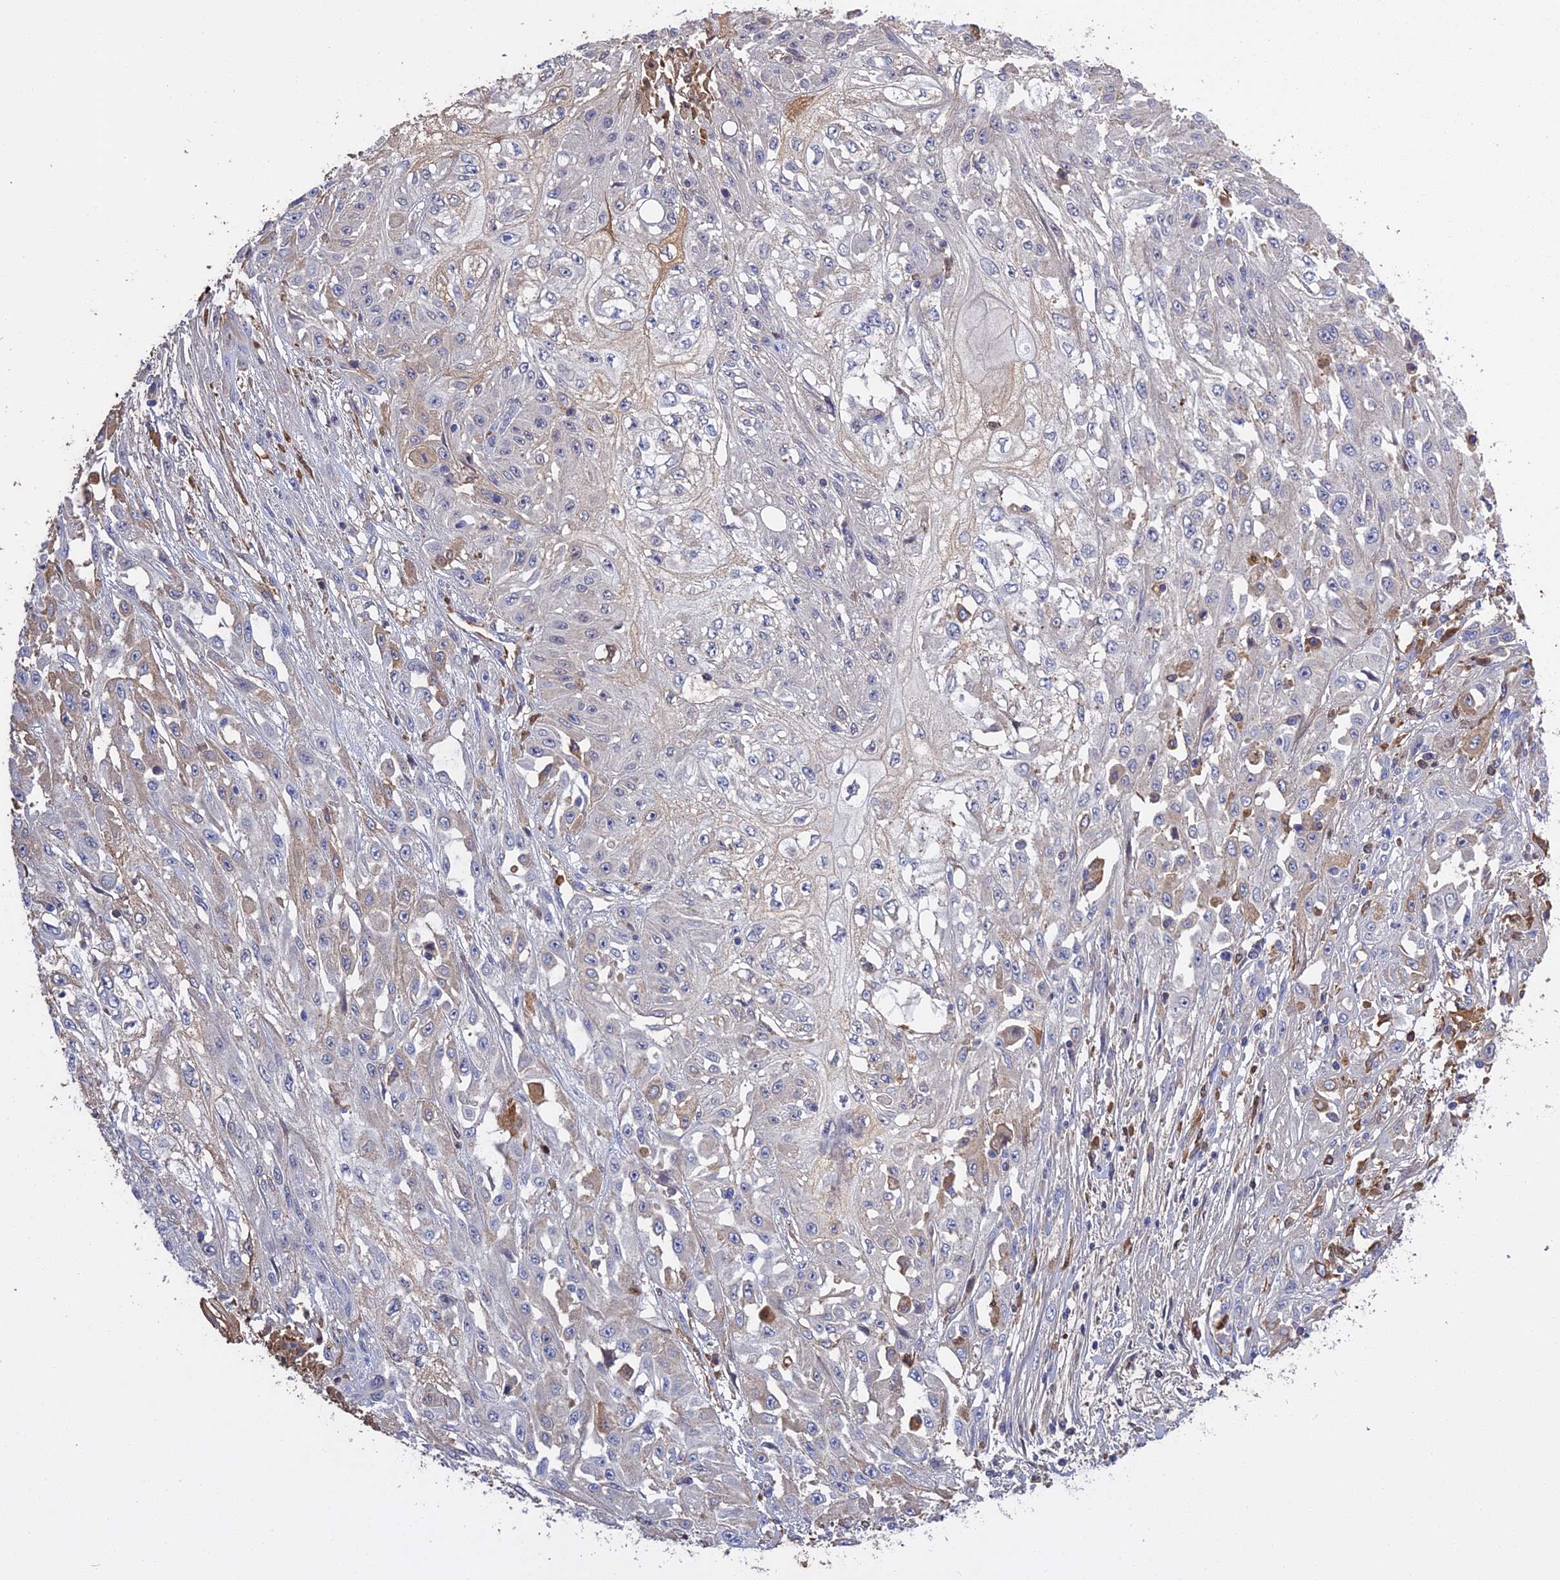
{"staining": {"intensity": "weak", "quantity": "<25%", "location": "cytoplasmic/membranous"}, "tissue": "skin cancer", "cell_type": "Tumor cells", "image_type": "cancer", "snomed": [{"axis": "morphology", "description": "Squamous cell carcinoma, NOS"}, {"axis": "morphology", "description": "Squamous cell carcinoma, metastatic, NOS"}, {"axis": "topography", "description": "Skin"}, {"axis": "topography", "description": "Lymph node"}], "caption": "A high-resolution histopathology image shows IHC staining of skin cancer, which reveals no significant staining in tumor cells.", "gene": "PZP", "patient": {"sex": "male", "age": 75}}